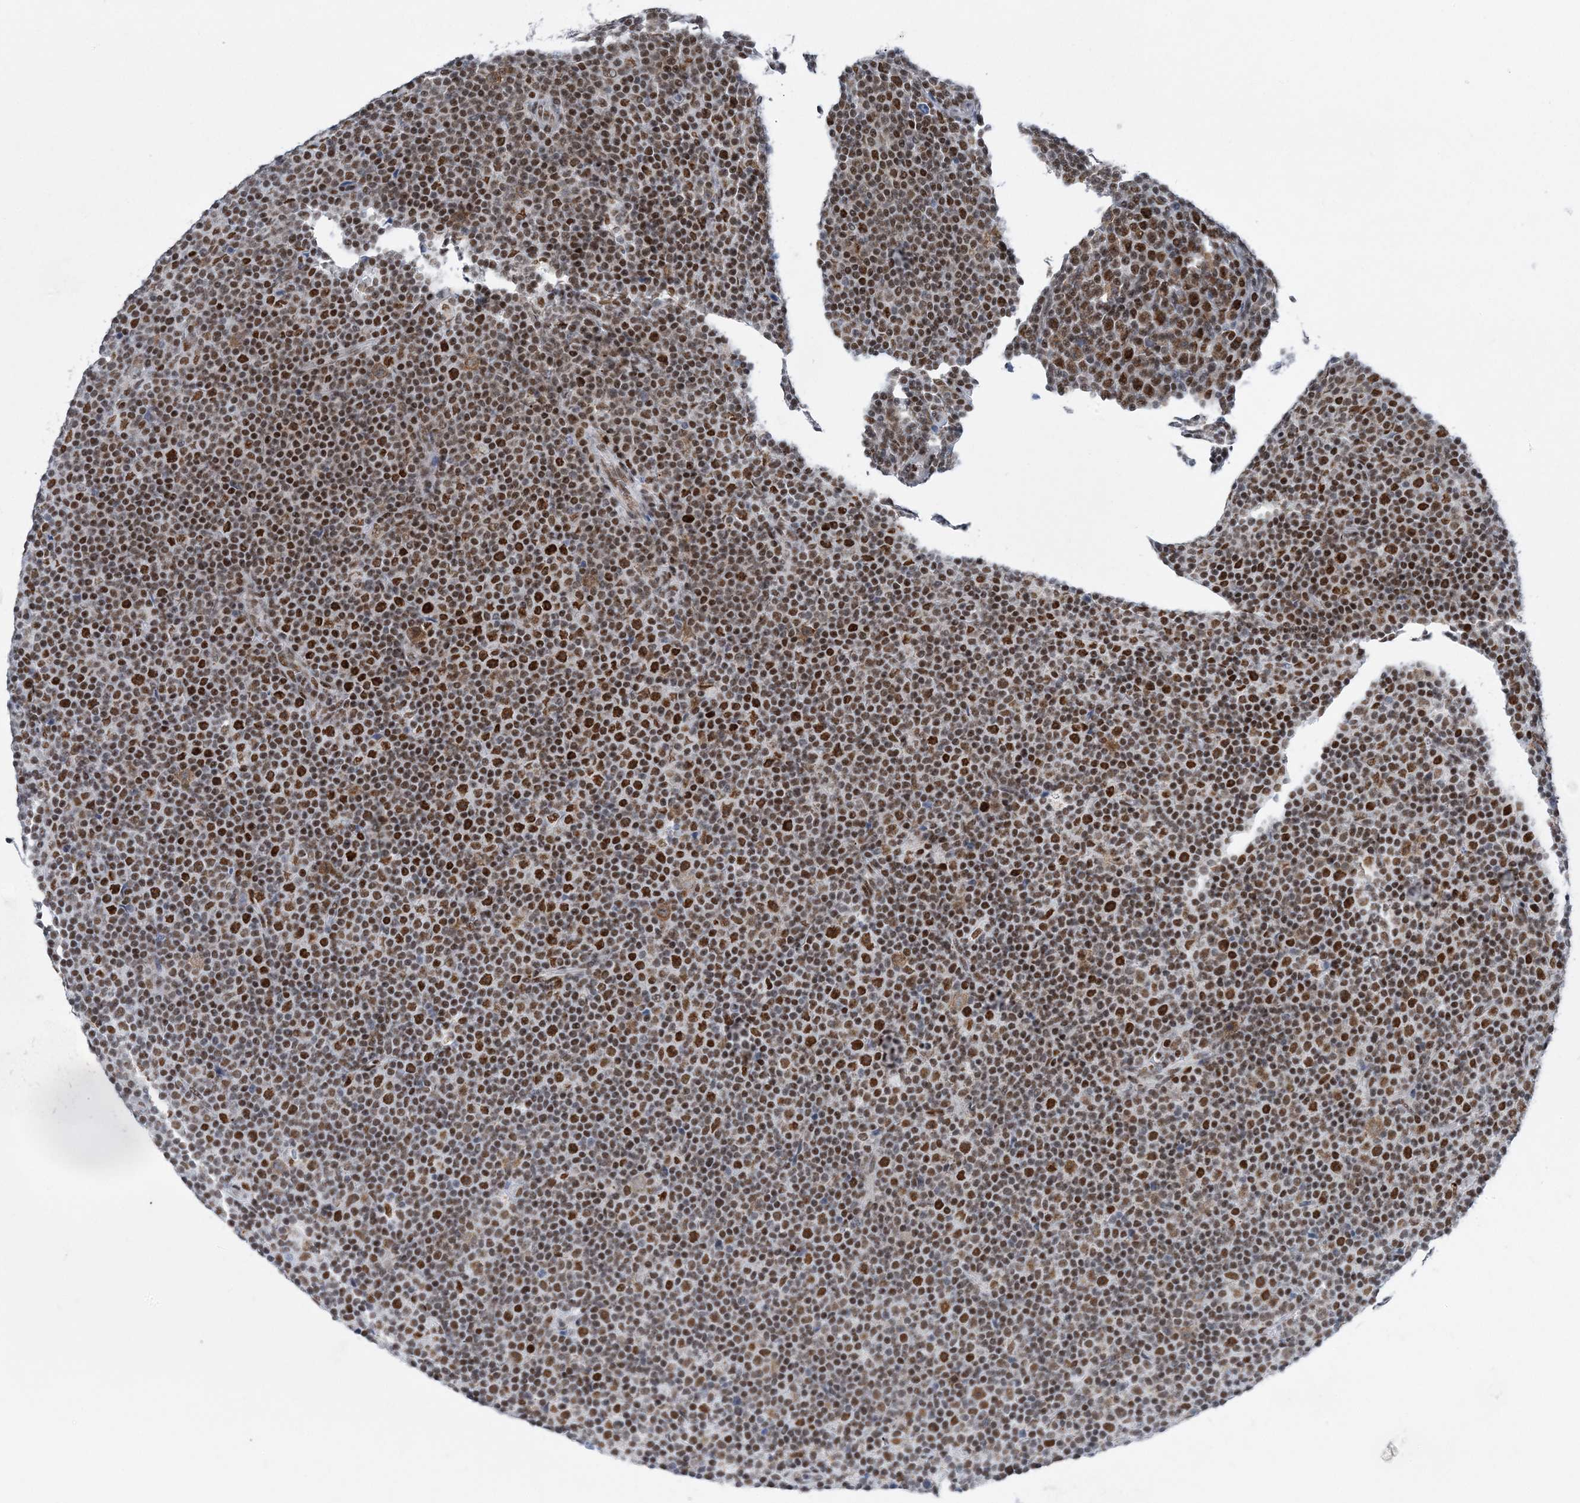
{"staining": {"intensity": "moderate", "quantity": ">75%", "location": "nuclear"}, "tissue": "lymphoma", "cell_type": "Tumor cells", "image_type": "cancer", "snomed": [{"axis": "morphology", "description": "Malignant lymphoma, non-Hodgkin's type, Low grade"}, {"axis": "topography", "description": "Lymph node"}], "caption": "The image shows staining of low-grade malignant lymphoma, non-Hodgkin's type, revealing moderate nuclear protein expression (brown color) within tumor cells.", "gene": "ZBTB7A", "patient": {"sex": "female", "age": 67}}